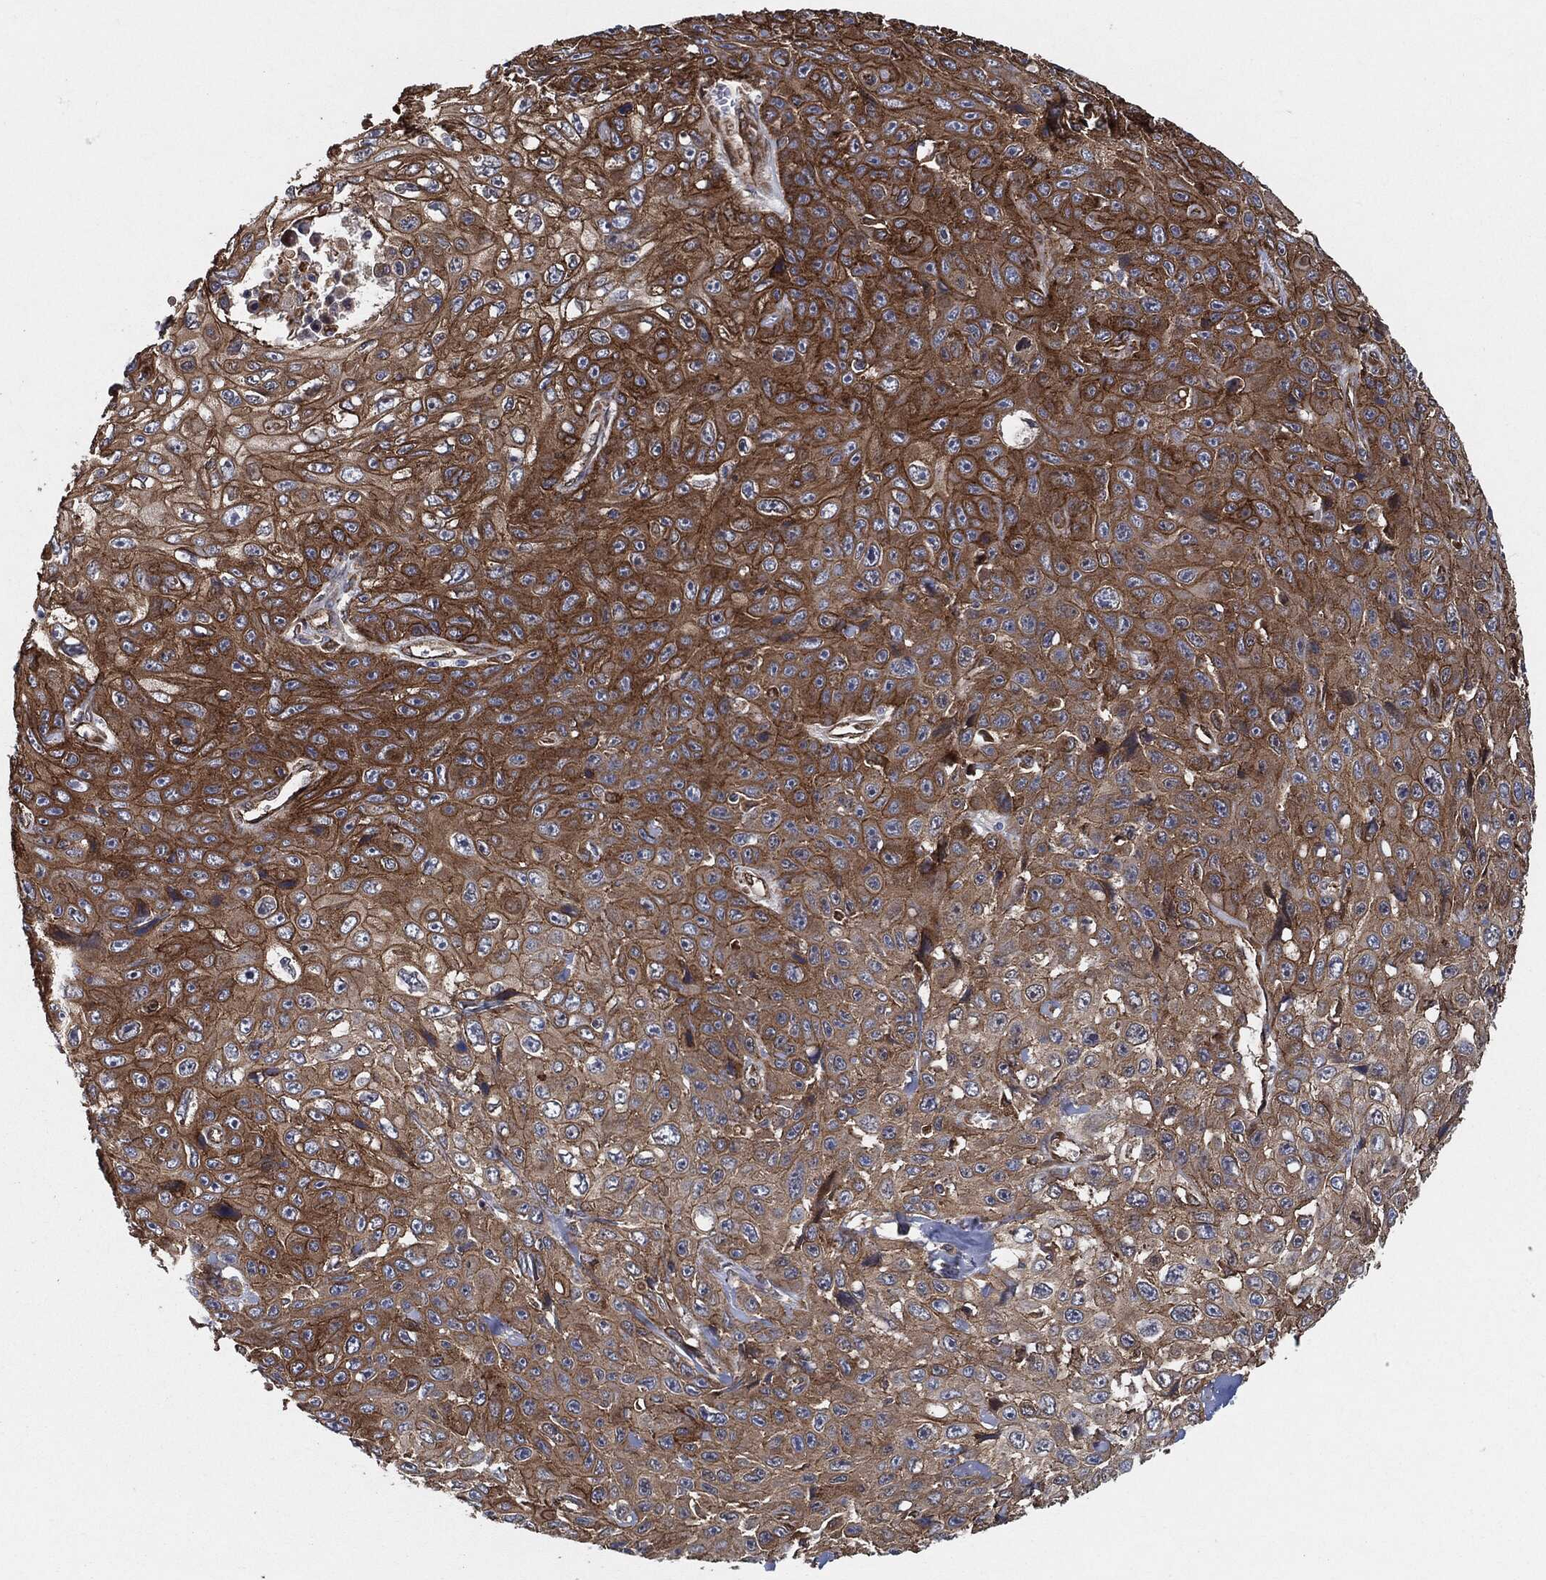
{"staining": {"intensity": "strong", "quantity": "25%-75%", "location": "cytoplasmic/membranous"}, "tissue": "skin cancer", "cell_type": "Tumor cells", "image_type": "cancer", "snomed": [{"axis": "morphology", "description": "Squamous cell carcinoma, NOS"}, {"axis": "topography", "description": "Skin"}], "caption": "IHC photomicrograph of neoplastic tissue: skin cancer stained using immunohistochemistry (IHC) shows high levels of strong protein expression localized specifically in the cytoplasmic/membranous of tumor cells, appearing as a cytoplasmic/membranous brown color.", "gene": "CTNNA1", "patient": {"sex": "male", "age": 82}}